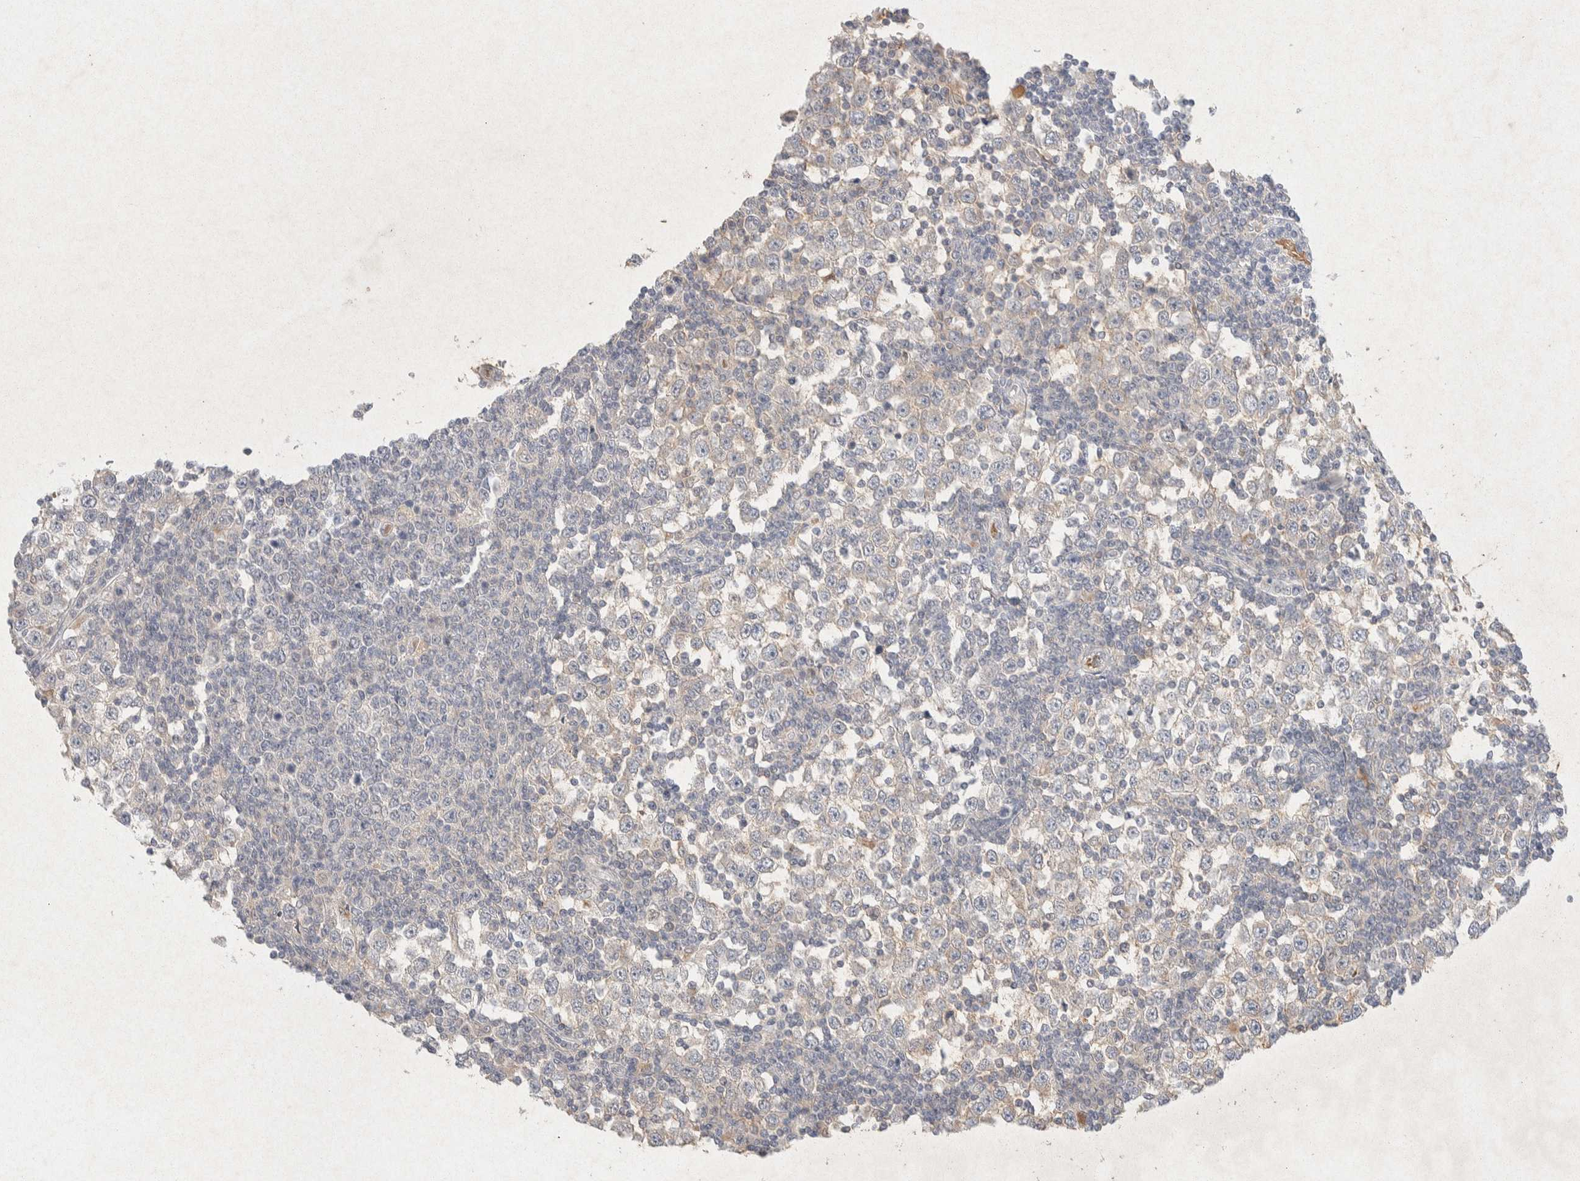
{"staining": {"intensity": "weak", "quantity": "<25%", "location": "cytoplasmic/membranous"}, "tissue": "testis cancer", "cell_type": "Tumor cells", "image_type": "cancer", "snomed": [{"axis": "morphology", "description": "Seminoma, NOS"}, {"axis": "topography", "description": "Testis"}], "caption": "A photomicrograph of human testis seminoma is negative for staining in tumor cells.", "gene": "GNAI1", "patient": {"sex": "male", "age": 65}}